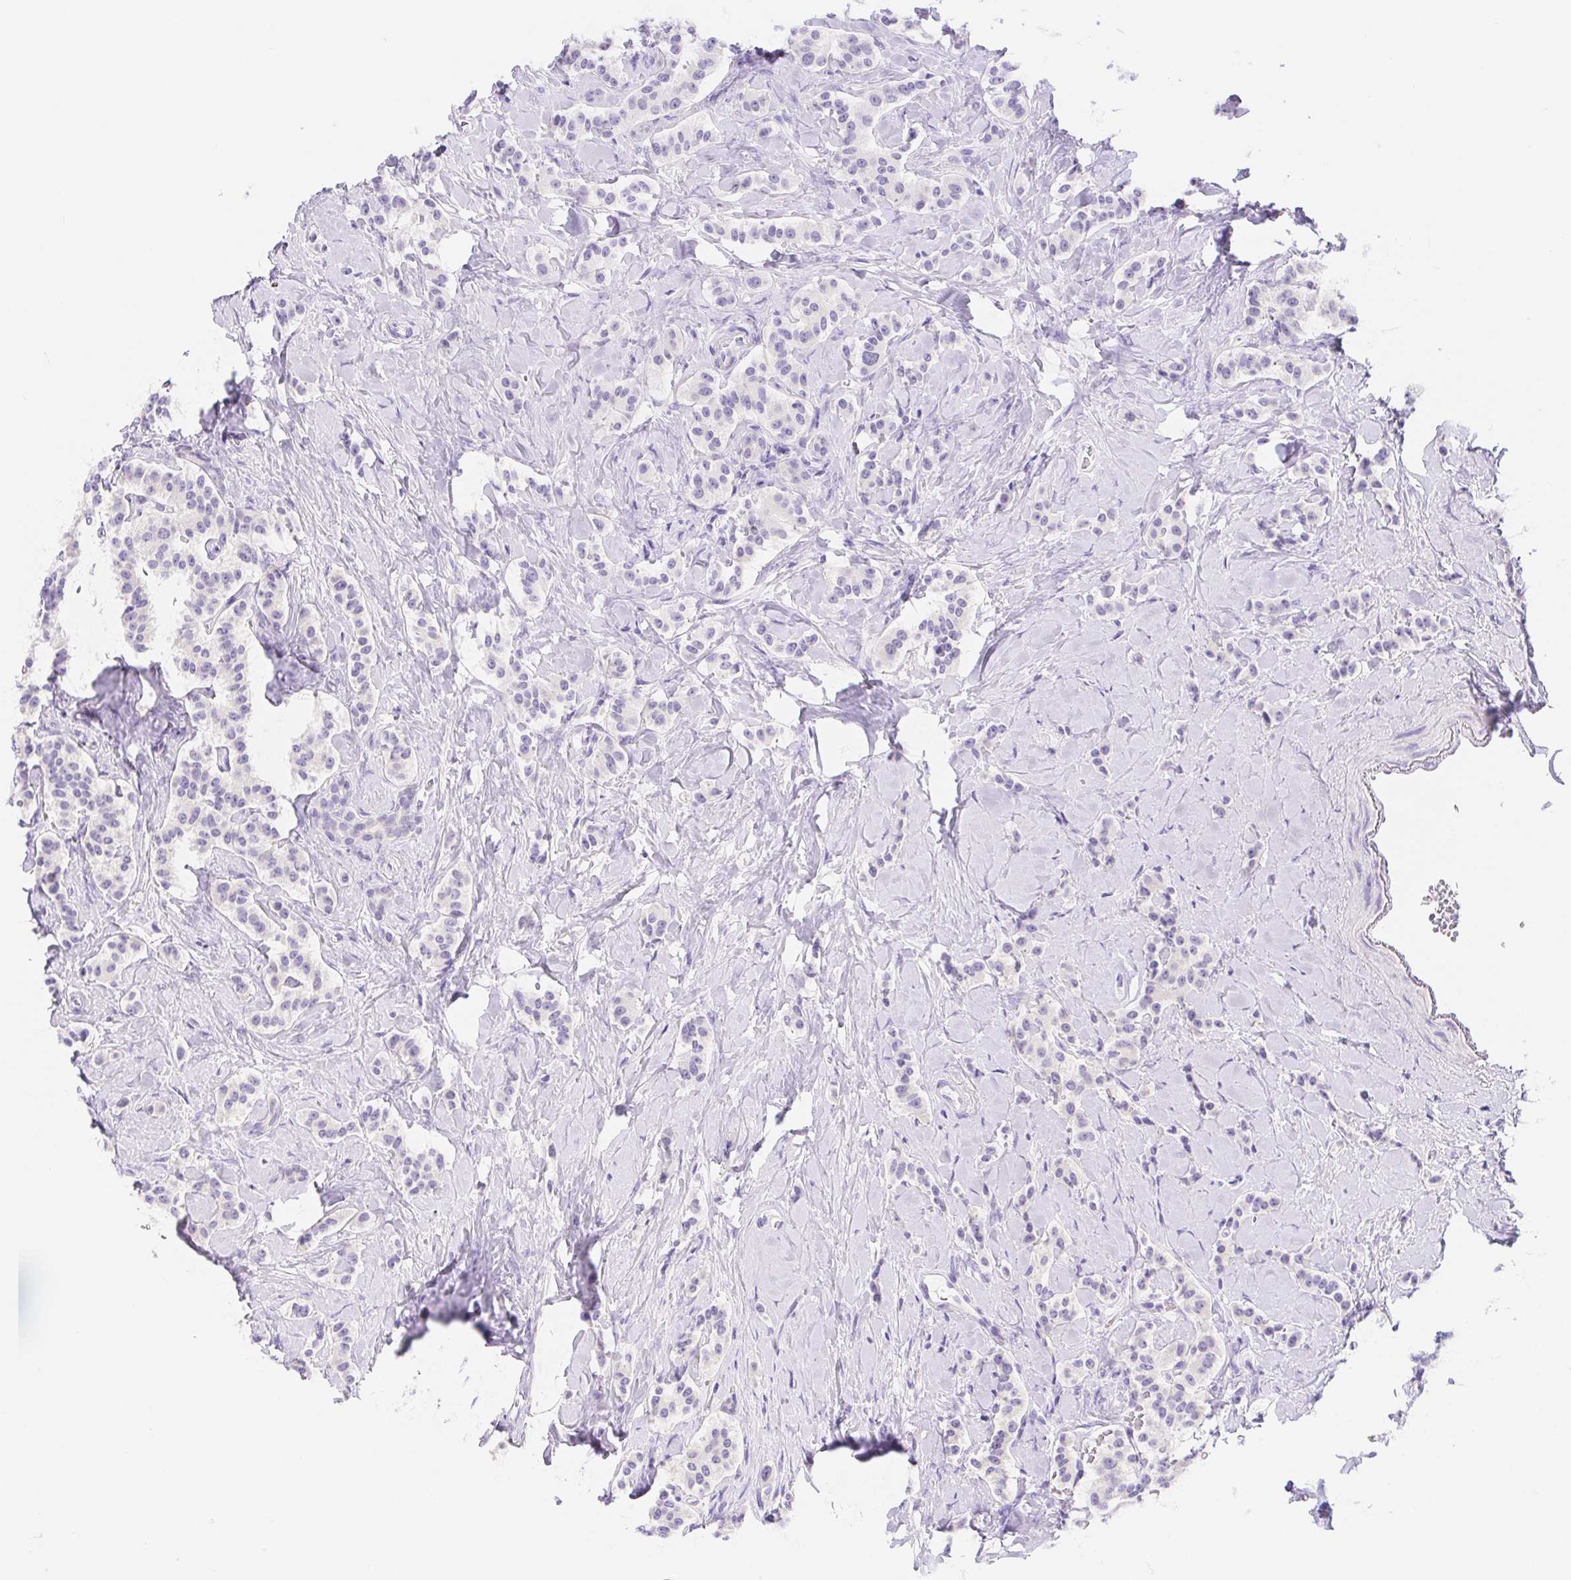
{"staining": {"intensity": "negative", "quantity": "none", "location": "none"}, "tissue": "carcinoid", "cell_type": "Tumor cells", "image_type": "cancer", "snomed": [{"axis": "morphology", "description": "Normal tissue, NOS"}, {"axis": "morphology", "description": "Carcinoid, malignant, NOS"}, {"axis": "topography", "description": "Pancreas"}], "caption": "Carcinoid (malignant) was stained to show a protein in brown. There is no significant expression in tumor cells. (Stains: DAB (3,3'-diaminobenzidine) IHC with hematoxylin counter stain, Microscopy: brightfield microscopy at high magnification).", "gene": "DYNC2LI1", "patient": {"sex": "male", "age": 36}}